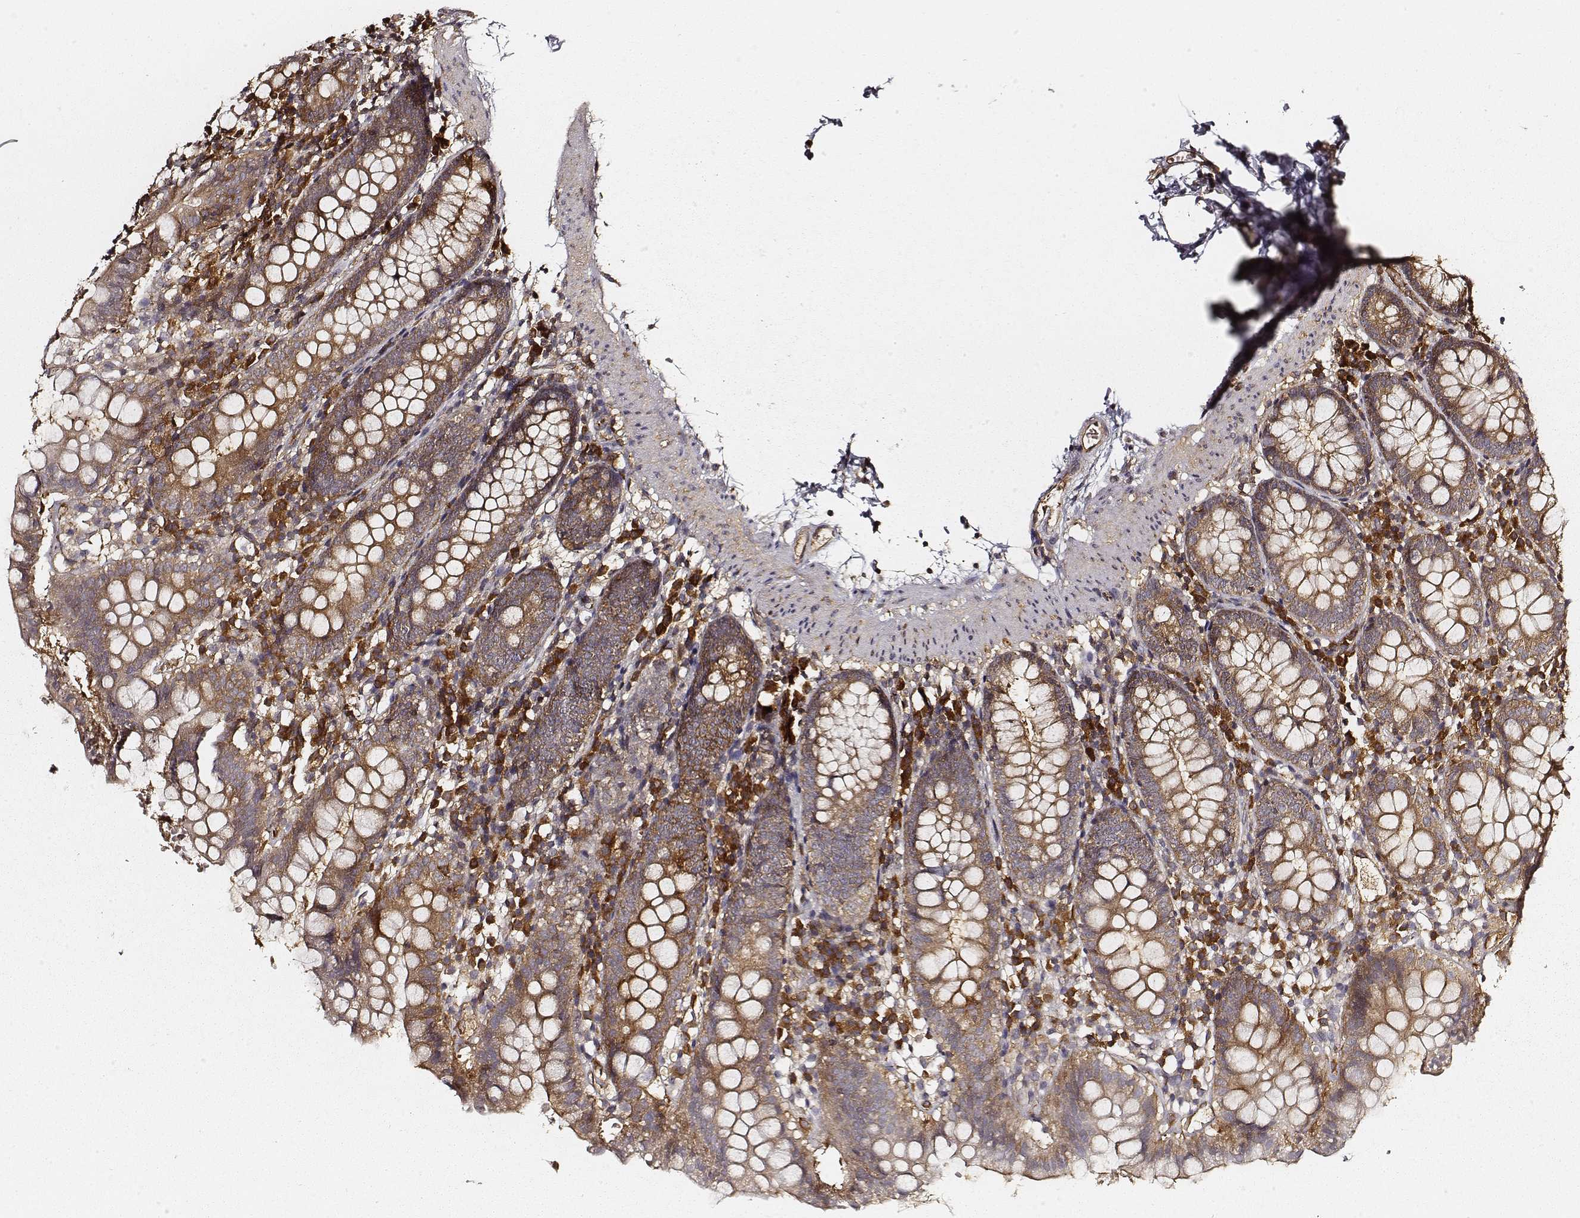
{"staining": {"intensity": "moderate", "quantity": ">75%", "location": "cytoplasmic/membranous"}, "tissue": "small intestine", "cell_type": "Glandular cells", "image_type": "normal", "snomed": [{"axis": "morphology", "description": "Normal tissue, NOS"}, {"axis": "topography", "description": "Small intestine"}], "caption": "An image of small intestine stained for a protein shows moderate cytoplasmic/membranous brown staining in glandular cells.", "gene": "CARS1", "patient": {"sex": "female", "age": 90}}